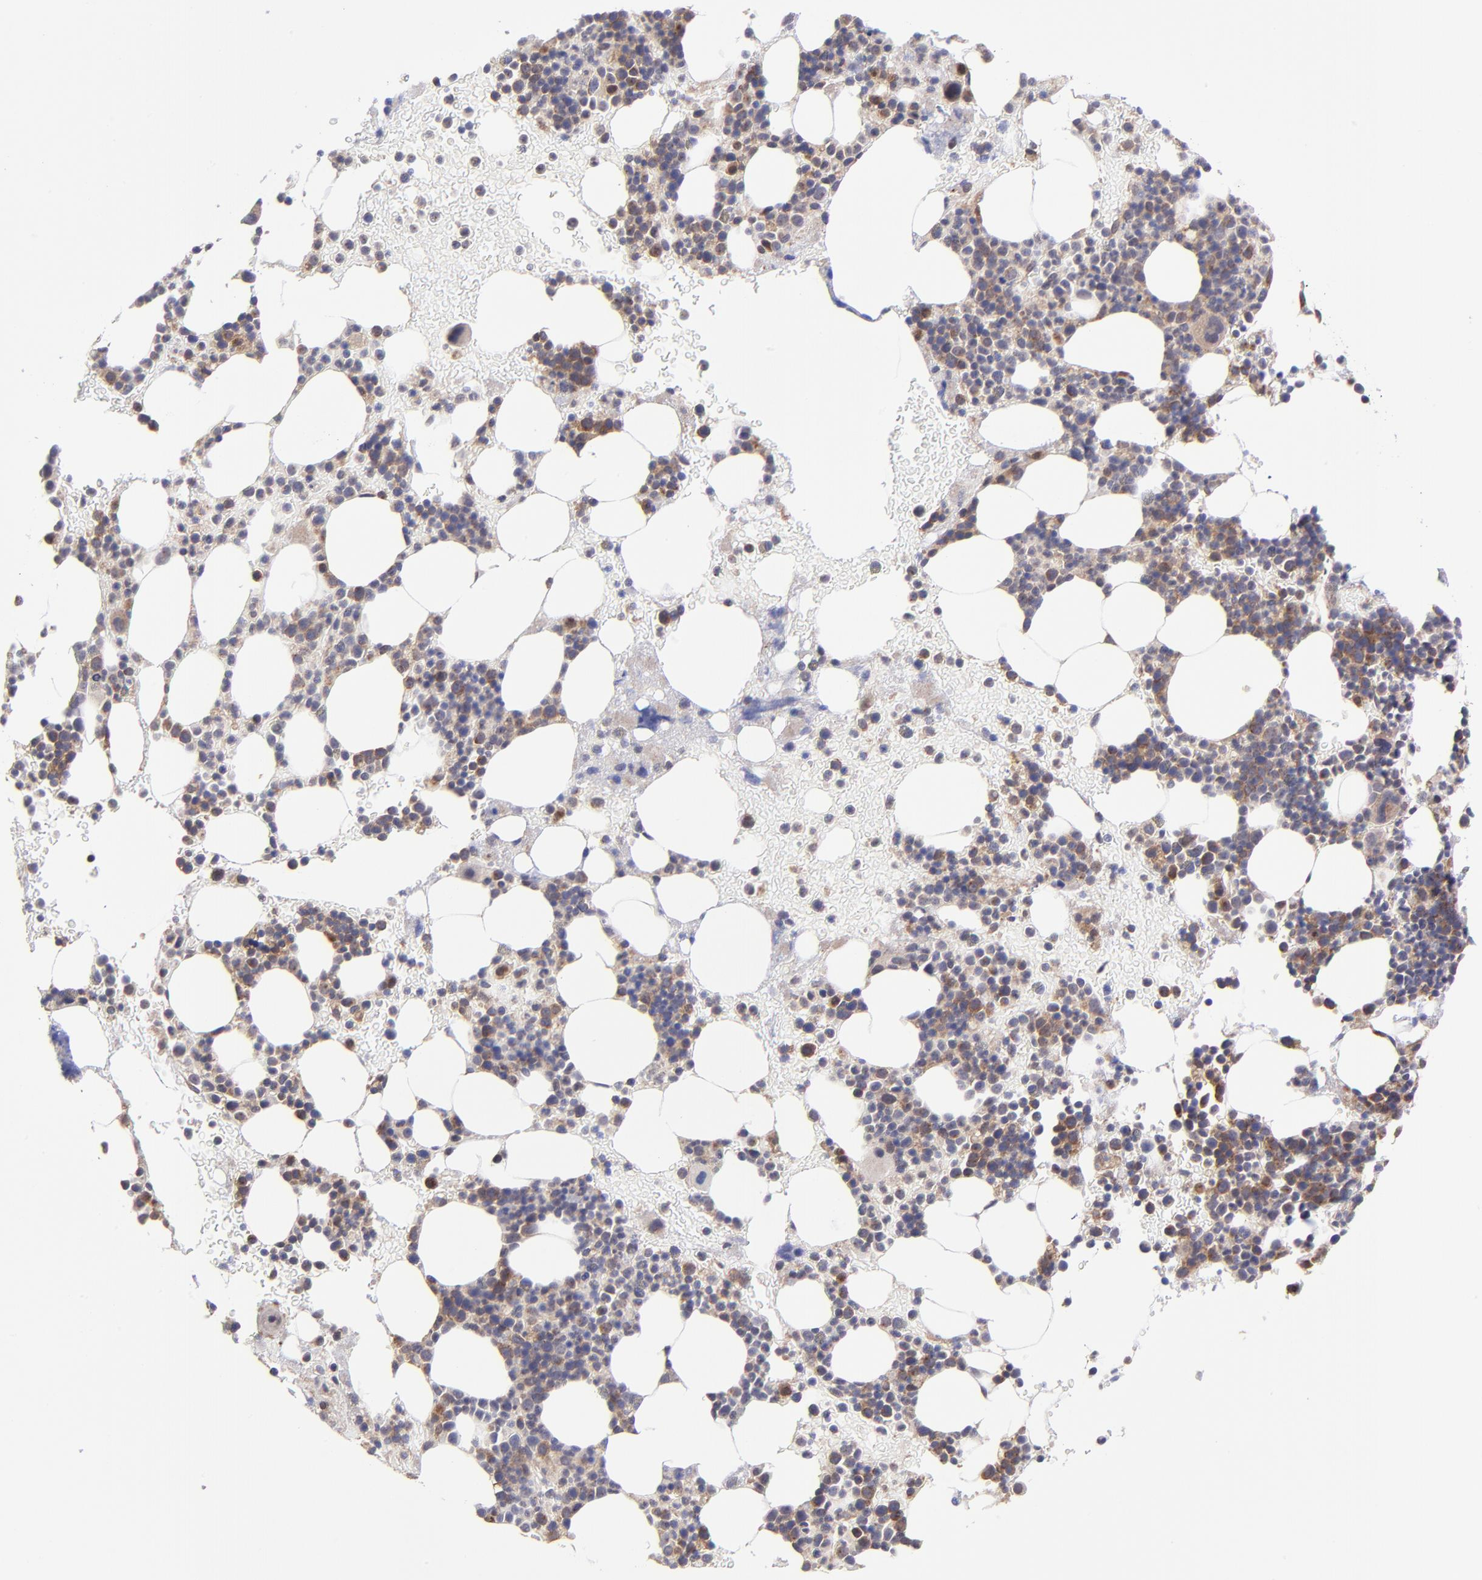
{"staining": {"intensity": "moderate", "quantity": "<25%", "location": "cytoplasmic/membranous"}, "tissue": "bone marrow", "cell_type": "Hematopoietic cells", "image_type": "normal", "snomed": [{"axis": "morphology", "description": "Normal tissue, NOS"}, {"axis": "topography", "description": "Bone marrow"}], "caption": "Protein staining reveals moderate cytoplasmic/membranous expression in about <25% of hematopoietic cells in normal bone marrow.", "gene": "NSF", "patient": {"sex": "male", "age": 17}}